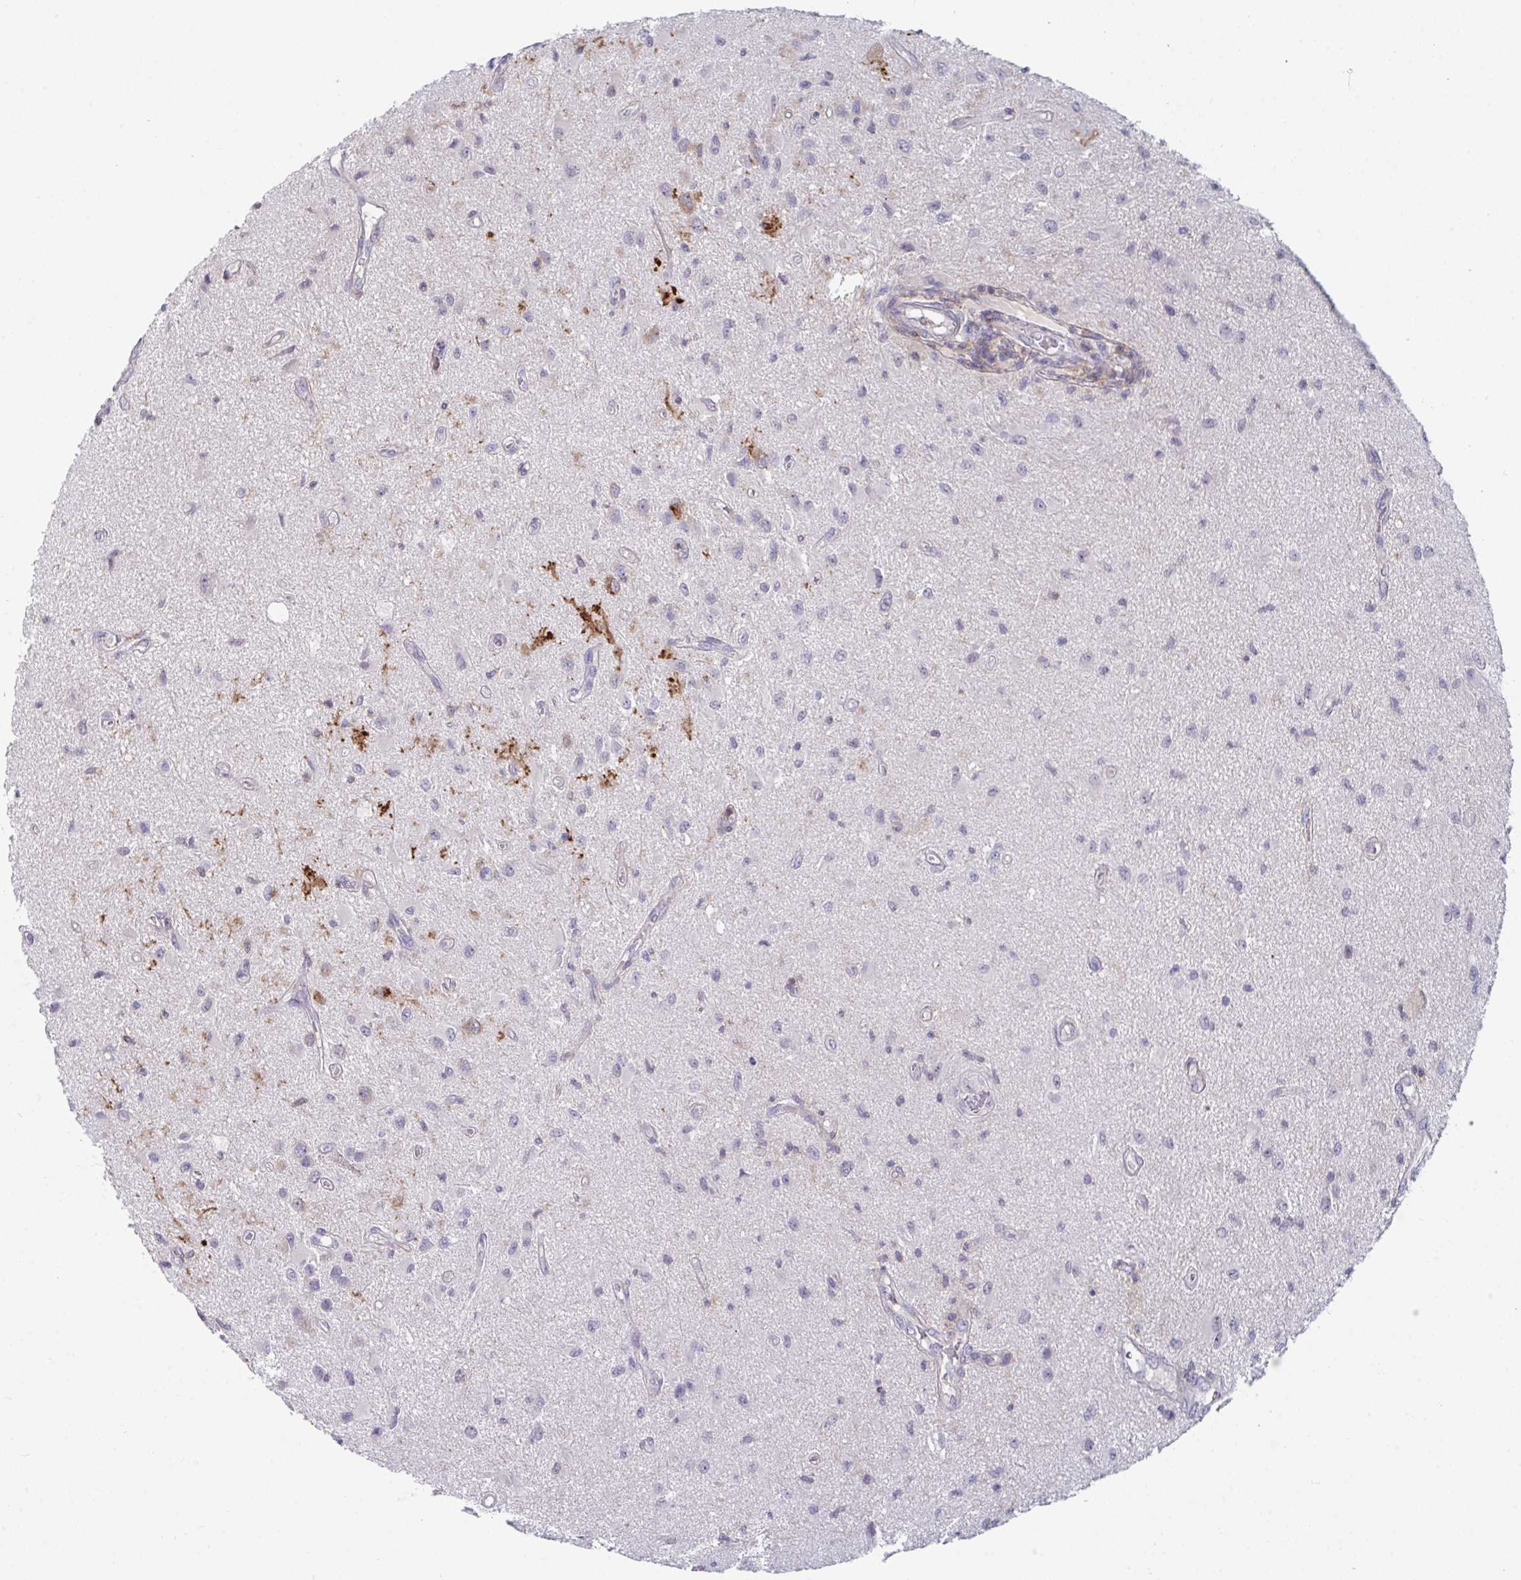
{"staining": {"intensity": "negative", "quantity": "none", "location": "none"}, "tissue": "glioma", "cell_type": "Tumor cells", "image_type": "cancer", "snomed": [{"axis": "morphology", "description": "Glioma, malignant, High grade"}, {"axis": "topography", "description": "Brain"}], "caption": "The immunohistochemistry (IHC) micrograph has no significant expression in tumor cells of malignant high-grade glioma tissue.", "gene": "DISP2", "patient": {"sex": "male", "age": 67}}